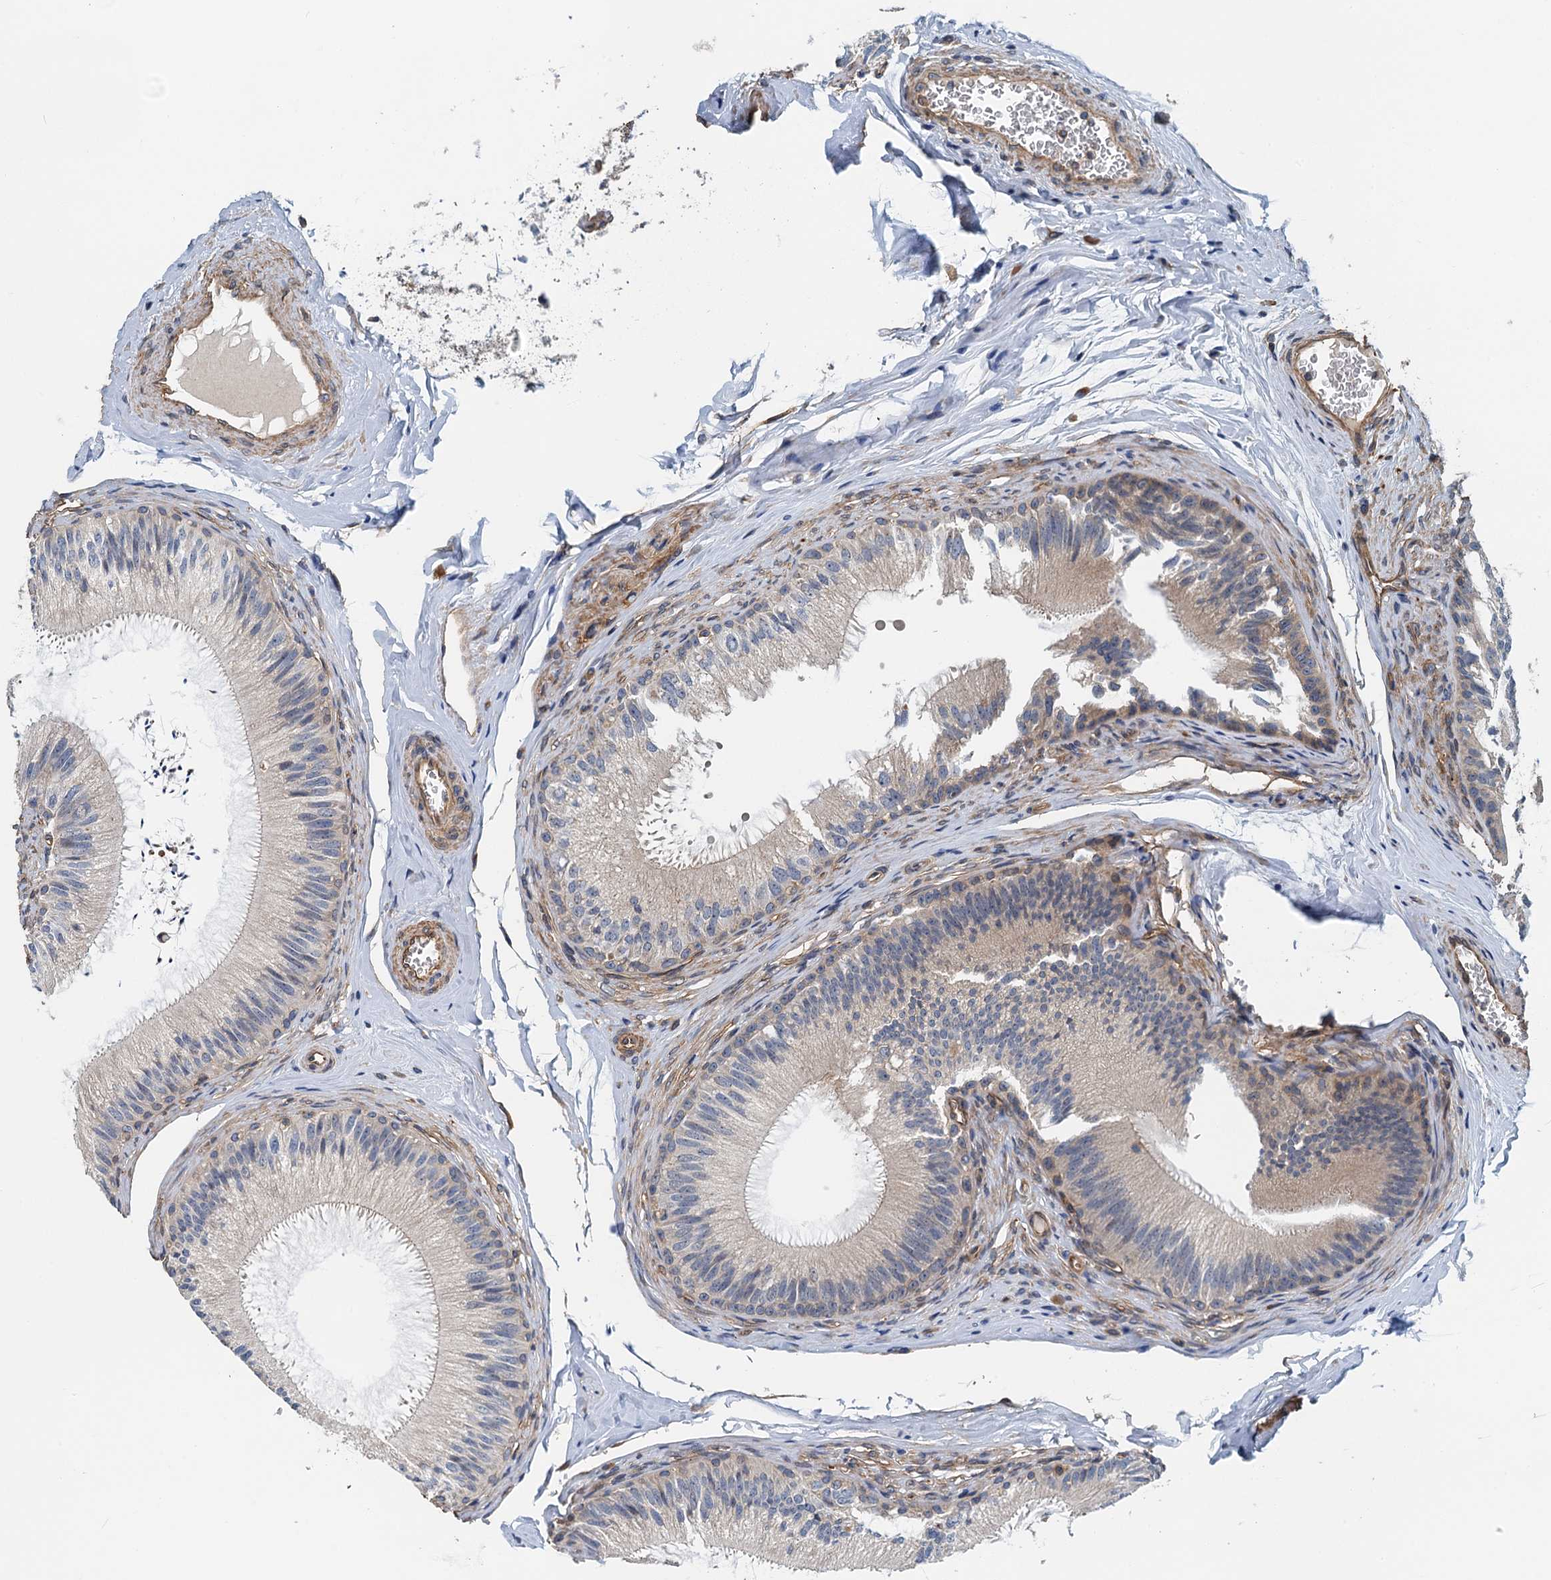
{"staining": {"intensity": "weak", "quantity": "<25%", "location": "cytoplasmic/membranous"}, "tissue": "epididymis", "cell_type": "Glandular cells", "image_type": "normal", "snomed": [{"axis": "morphology", "description": "Normal tissue, NOS"}, {"axis": "topography", "description": "Epididymis"}], "caption": "A high-resolution photomicrograph shows immunohistochemistry staining of unremarkable epididymis, which displays no significant staining in glandular cells. The staining was performed using DAB (3,3'-diaminobenzidine) to visualize the protein expression in brown, while the nuclei were stained in blue with hematoxylin (Magnification: 20x).", "gene": "ROGDI", "patient": {"sex": "male", "age": 46}}